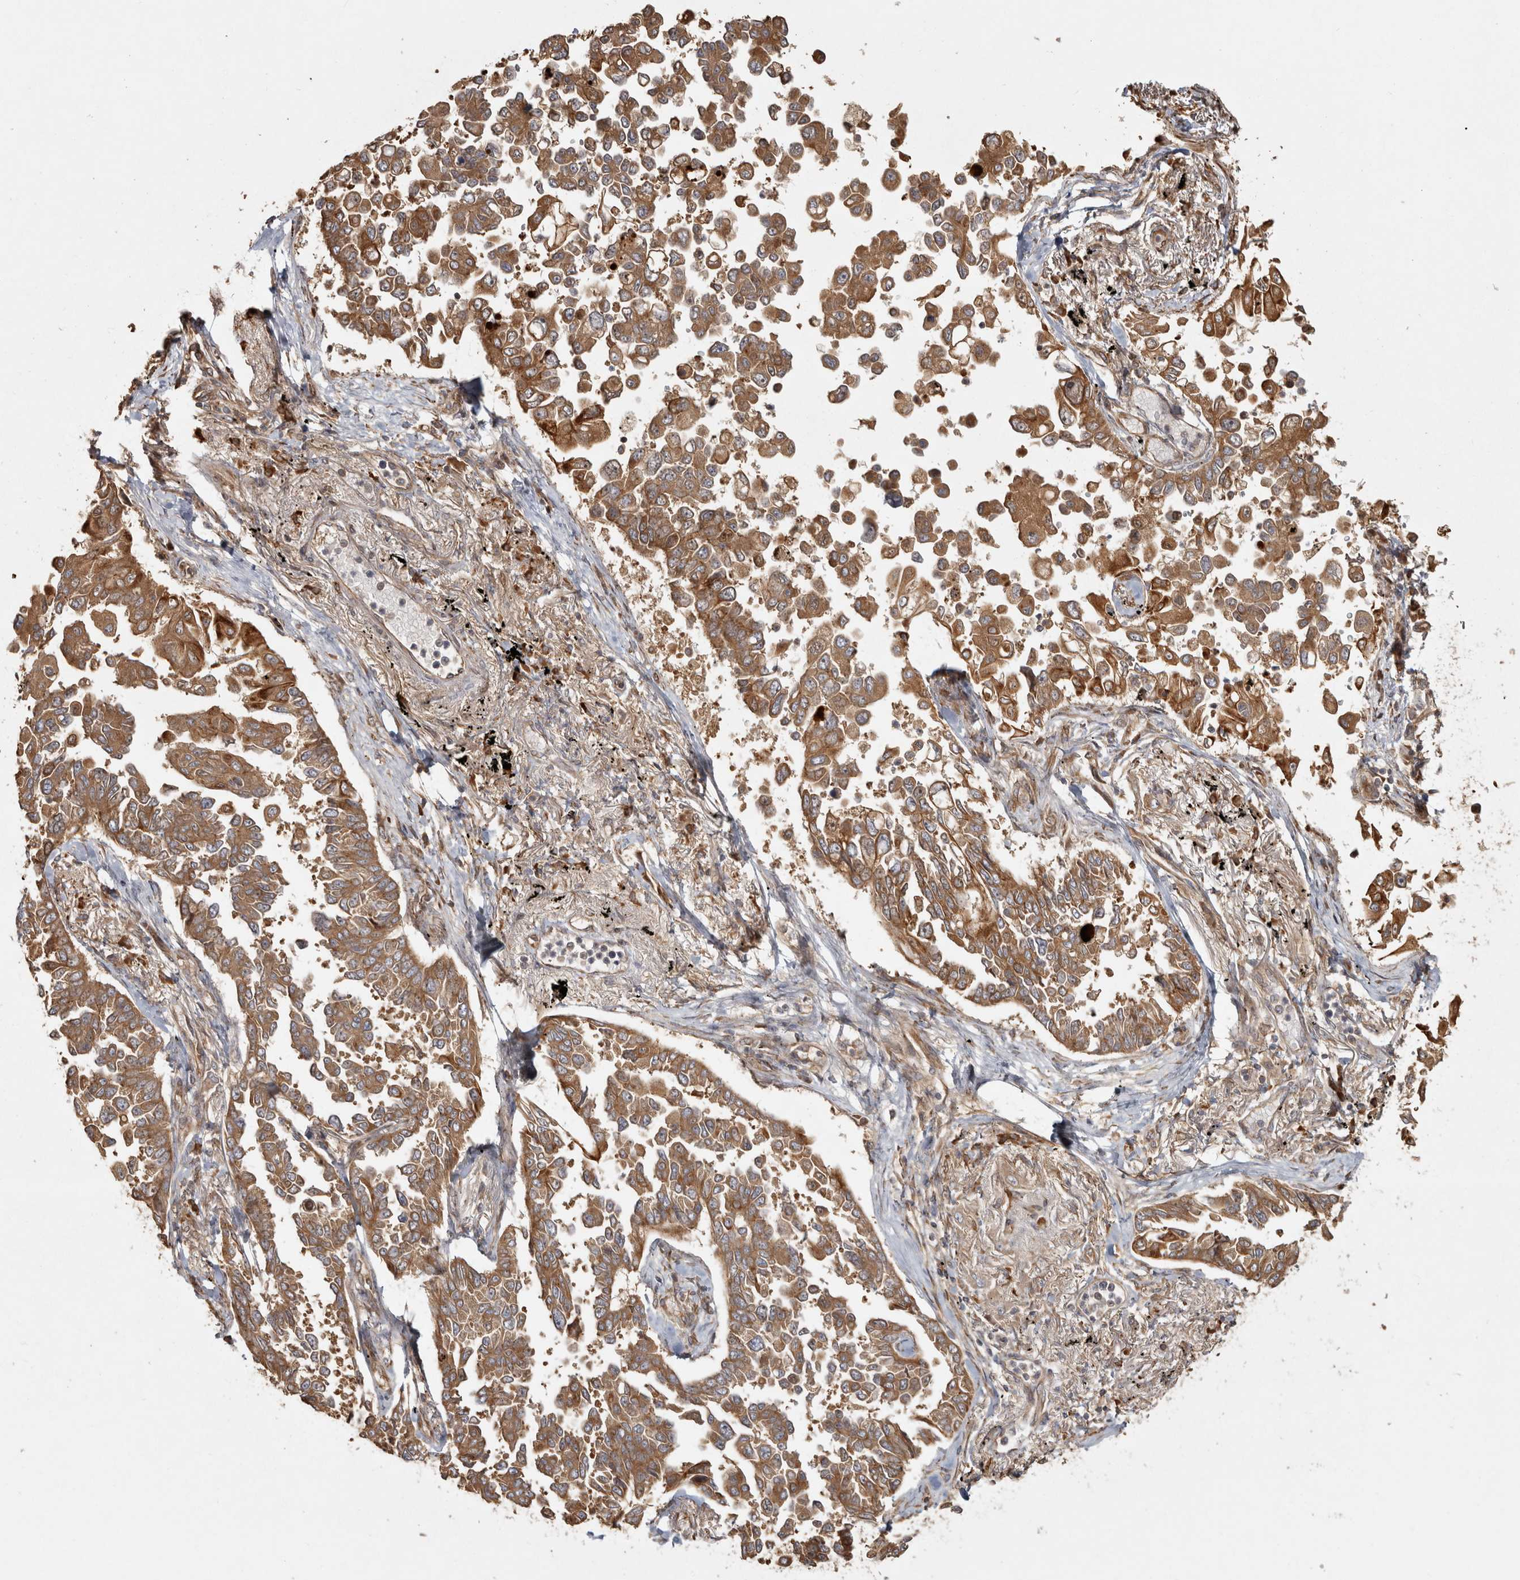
{"staining": {"intensity": "moderate", "quantity": ">75%", "location": "cytoplasmic/membranous"}, "tissue": "lung cancer", "cell_type": "Tumor cells", "image_type": "cancer", "snomed": [{"axis": "morphology", "description": "Adenocarcinoma, NOS"}, {"axis": "topography", "description": "Lung"}], "caption": "There is medium levels of moderate cytoplasmic/membranous staining in tumor cells of lung cancer (adenocarcinoma), as demonstrated by immunohistochemical staining (brown color).", "gene": "CAMSAP2", "patient": {"sex": "female", "age": 67}}